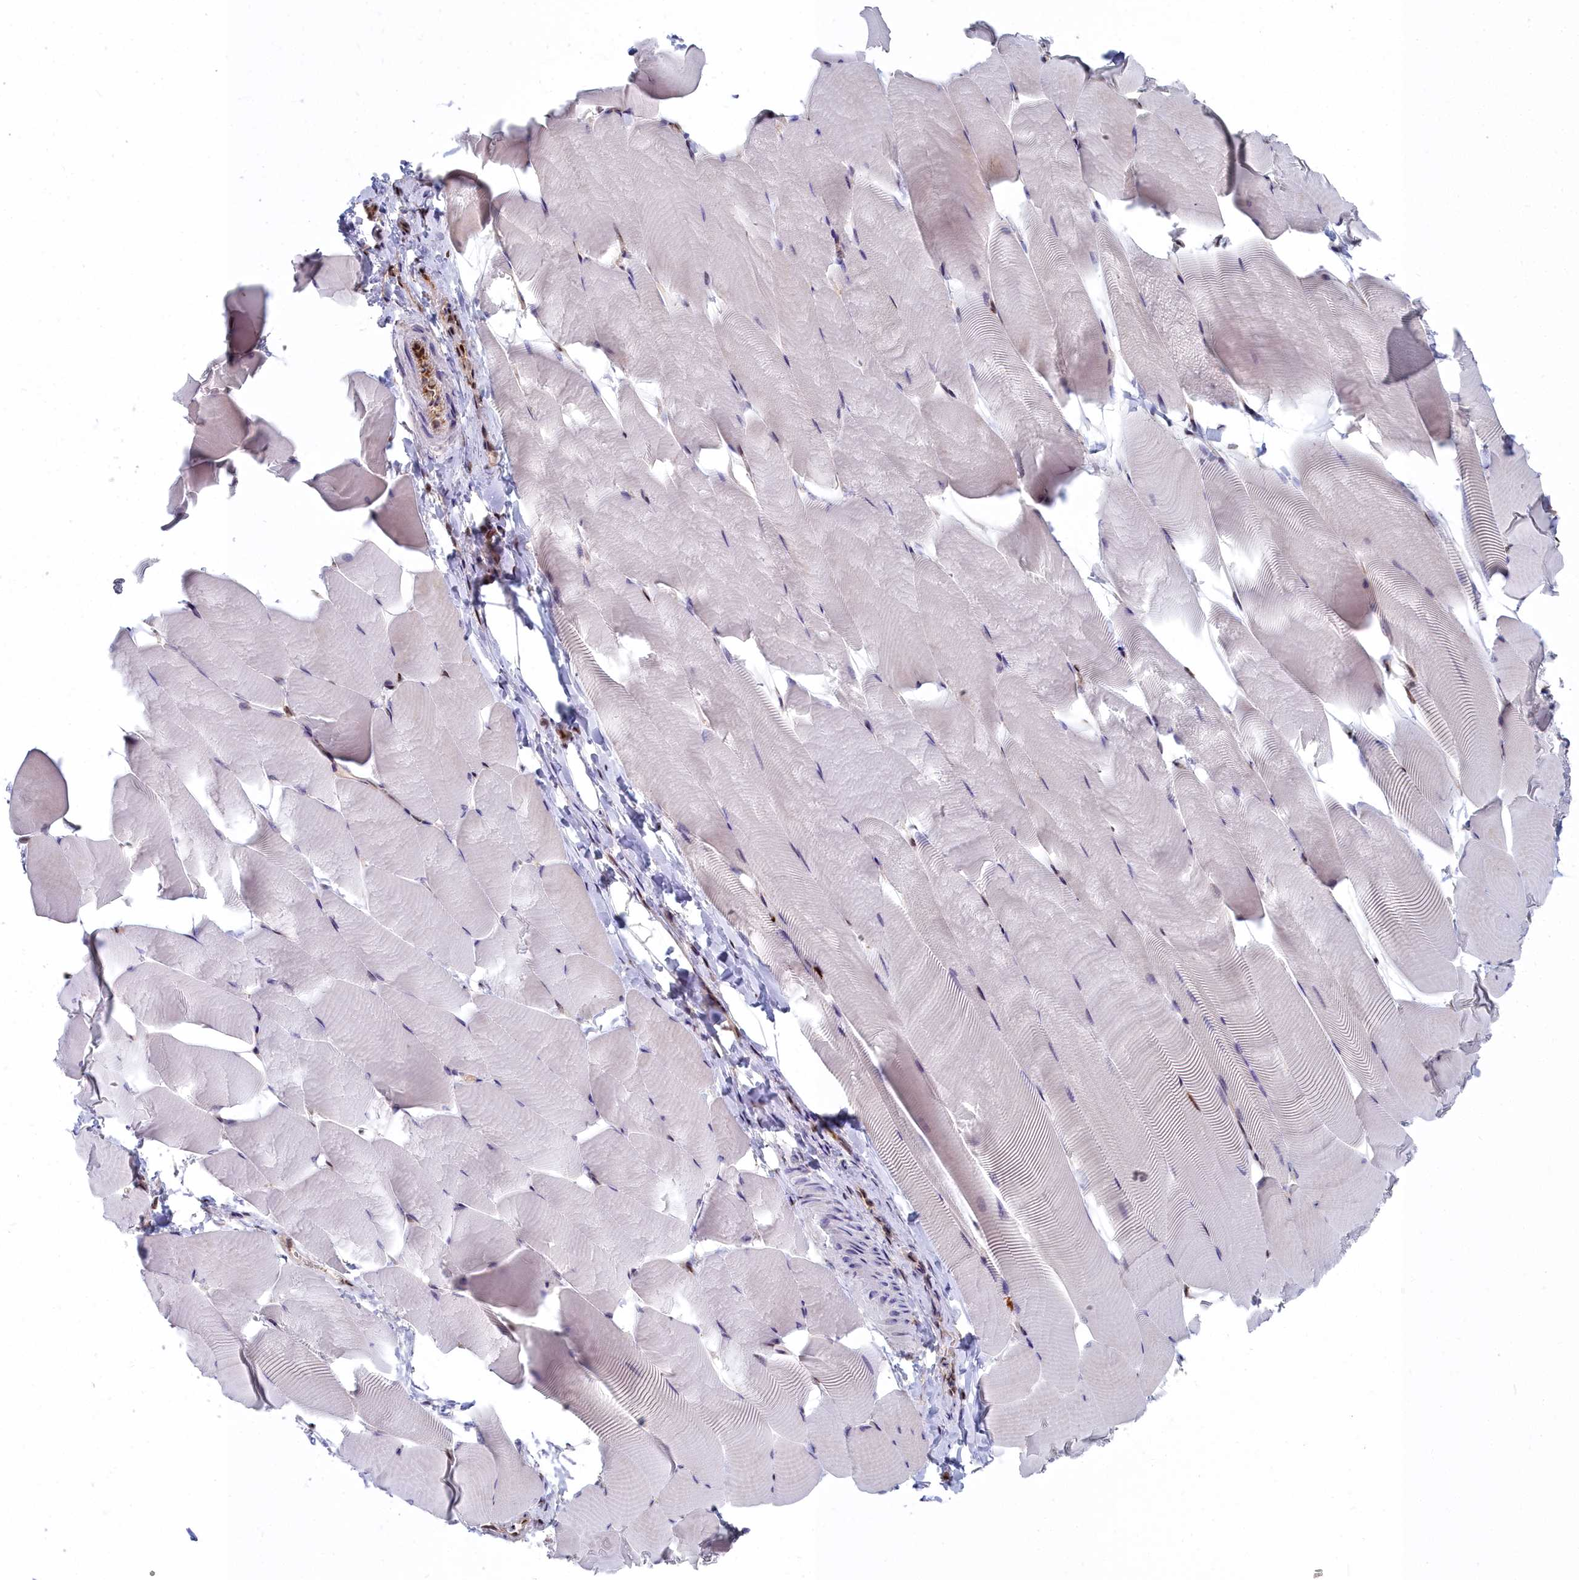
{"staining": {"intensity": "moderate", "quantity": "25%-75%", "location": "nuclear"}, "tissue": "skeletal muscle", "cell_type": "Myocytes", "image_type": "normal", "snomed": [{"axis": "morphology", "description": "Normal tissue, NOS"}, {"axis": "topography", "description": "Skeletal muscle"}], "caption": "Immunohistochemistry (IHC) staining of benign skeletal muscle, which displays medium levels of moderate nuclear staining in approximately 25%-75% of myocytes indicating moderate nuclear protein expression. The staining was performed using DAB (3,3'-diaminobenzidine) (brown) for protein detection and nuclei were counterstained in hematoxylin (blue).", "gene": "RPS27A", "patient": {"sex": "male", "age": 25}}